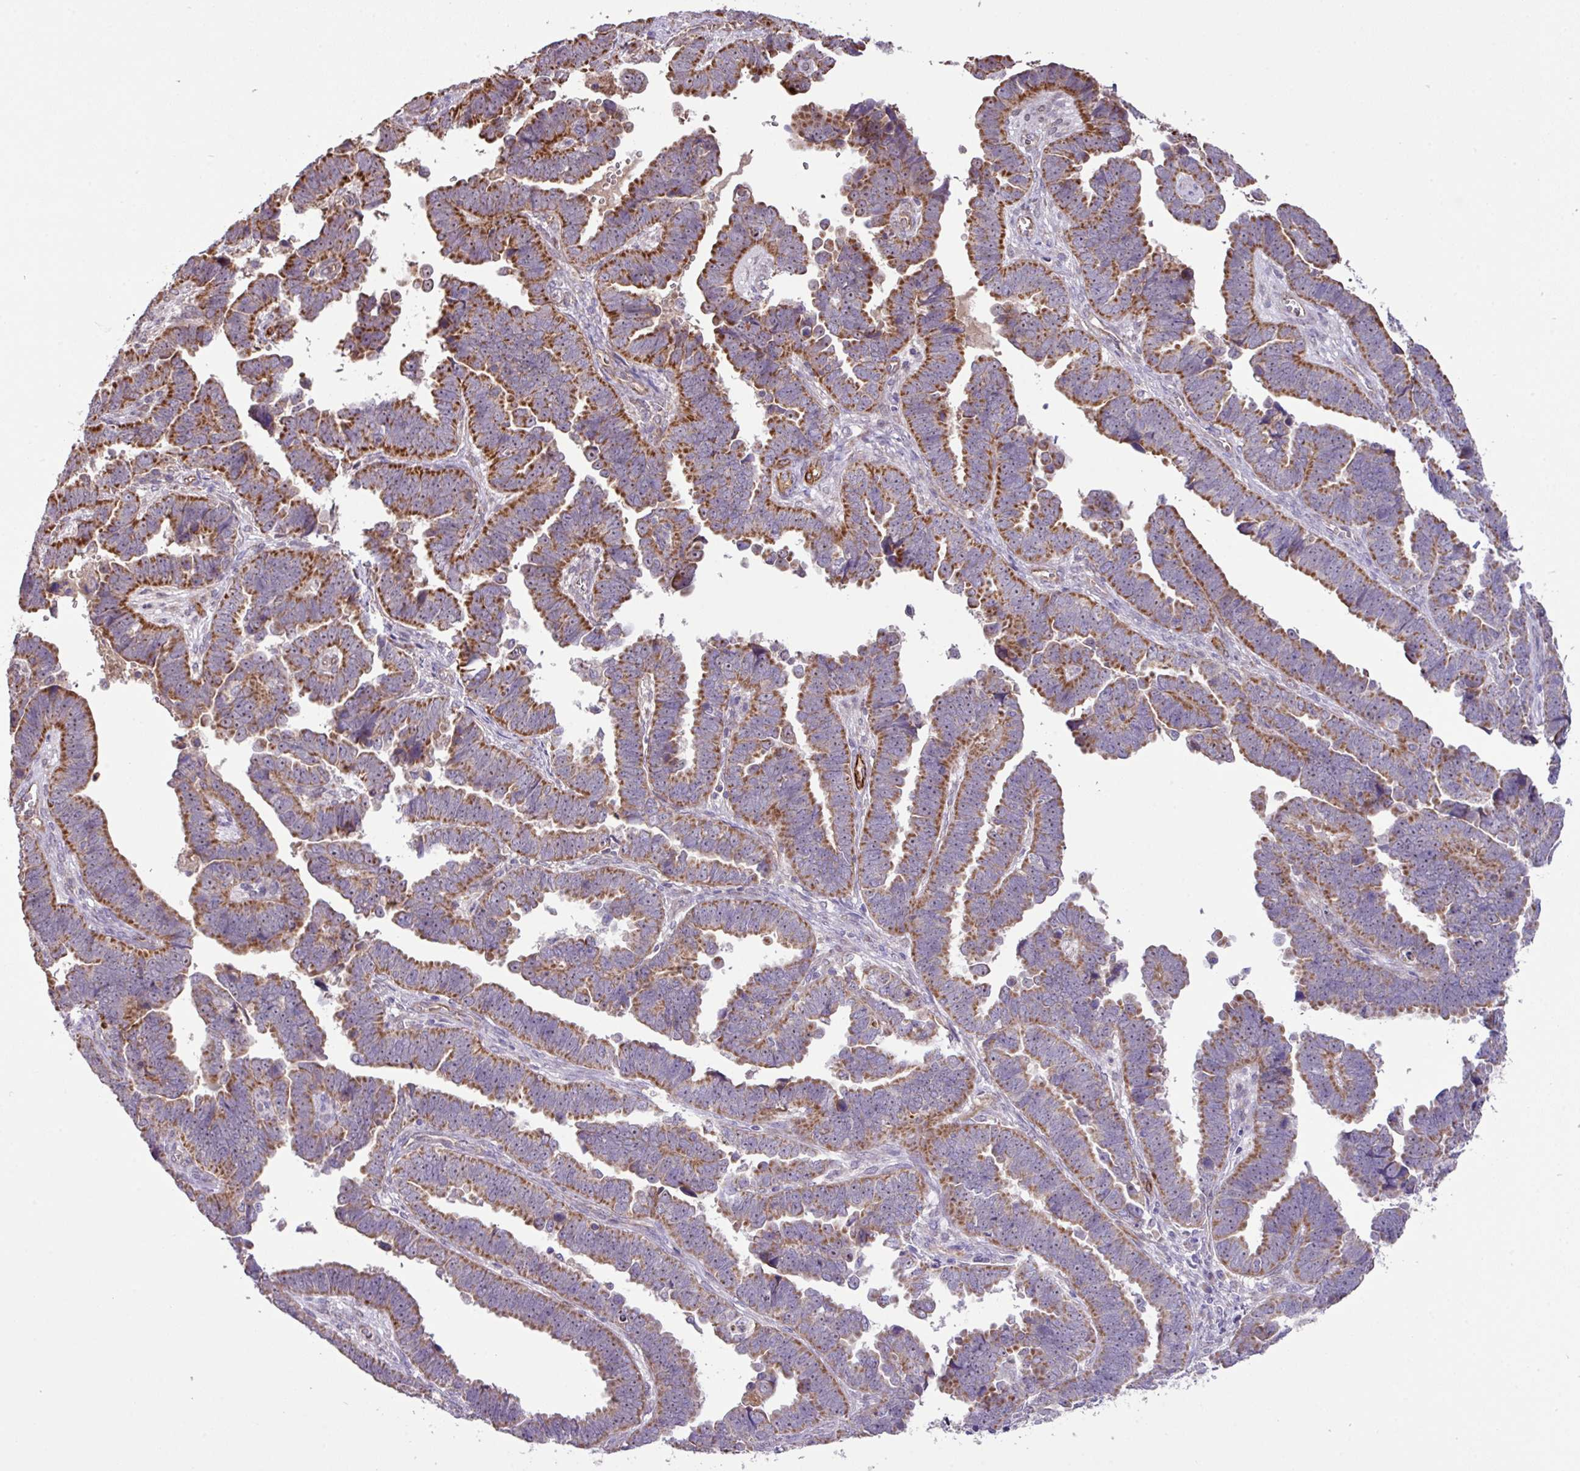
{"staining": {"intensity": "strong", "quantity": ">75%", "location": "cytoplasmic/membranous"}, "tissue": "endometrial cancer", "cell_type": "Tumor cells", "image_type": "cancer", "snomed": [{"axis": "morphology", "description": "Adenocarcinoma, NOS"}, {"axis": "topography", "description": "Endometrium"}], "caption": "The histopathology image reveals a brown stain indicating the presence of a protein in the cytoplasmic/membranous of tumor cells in endometrial adenocarcinoma. Using DAB (brown) and hematoxylin (blue) stains, captured at high magnification using brightfield microscopy.", "gene": "LRRC53", "patient": {"sex": "female", "age": 75}}